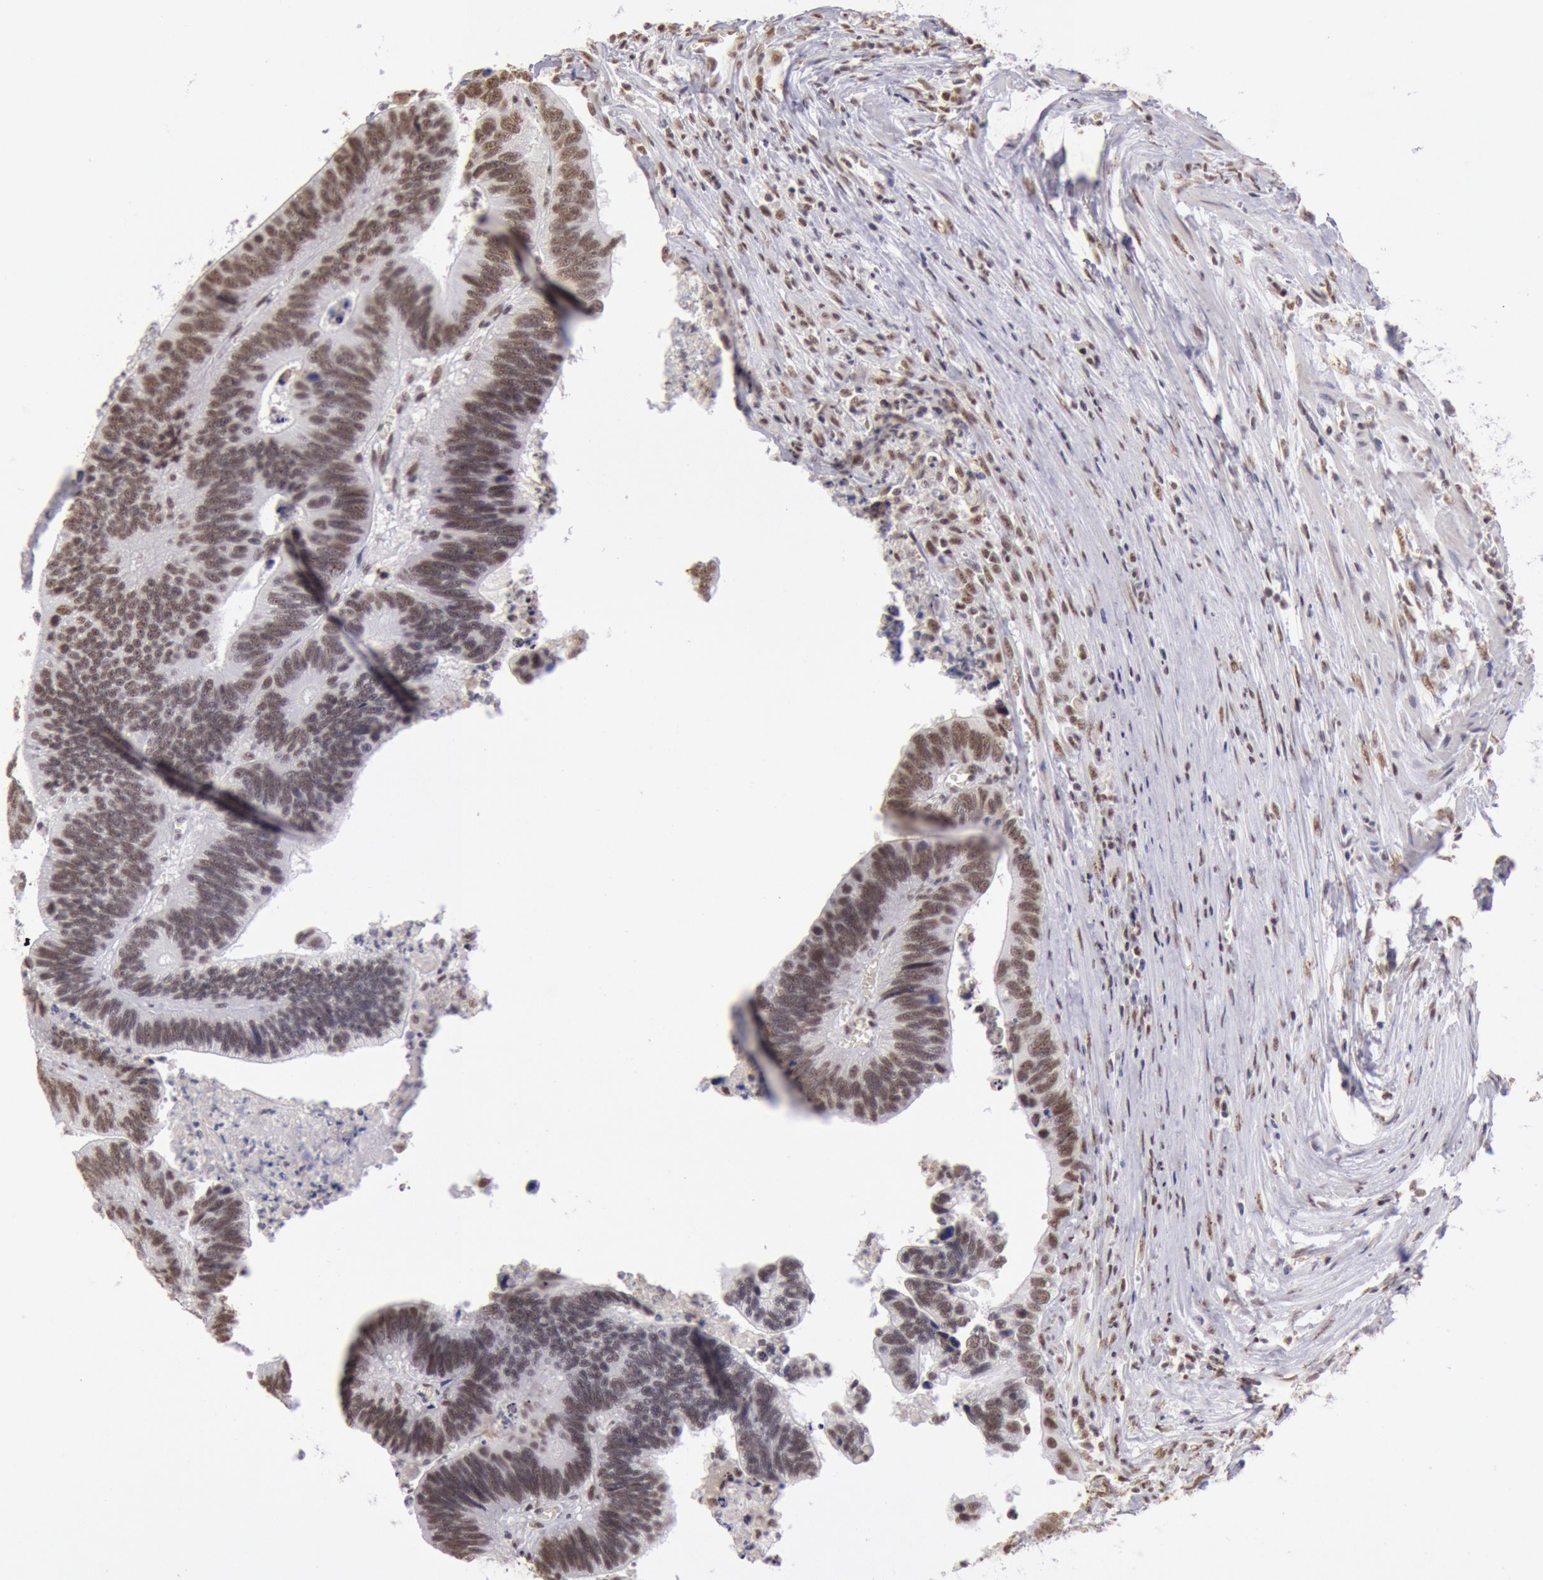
{"staining": {"intensity": "moderate", "quantity": ">75%", "location": "nuclear"}, "tissue": "colorectal cancer", "cell_type": "Tumor cells", "image_type": "cancer", "snomed": [{"axis": "morphology", "description": "Adenocarcinoma, NOS"}, {"axis": "topography", "description": "Colon"}], "caption": "A brown stain labels moderate nuclear staining of a protein in human colorectal cancer tumor cells.", "gene": "SNRPD3", "patient": {"sex": "male", "age": 72}}